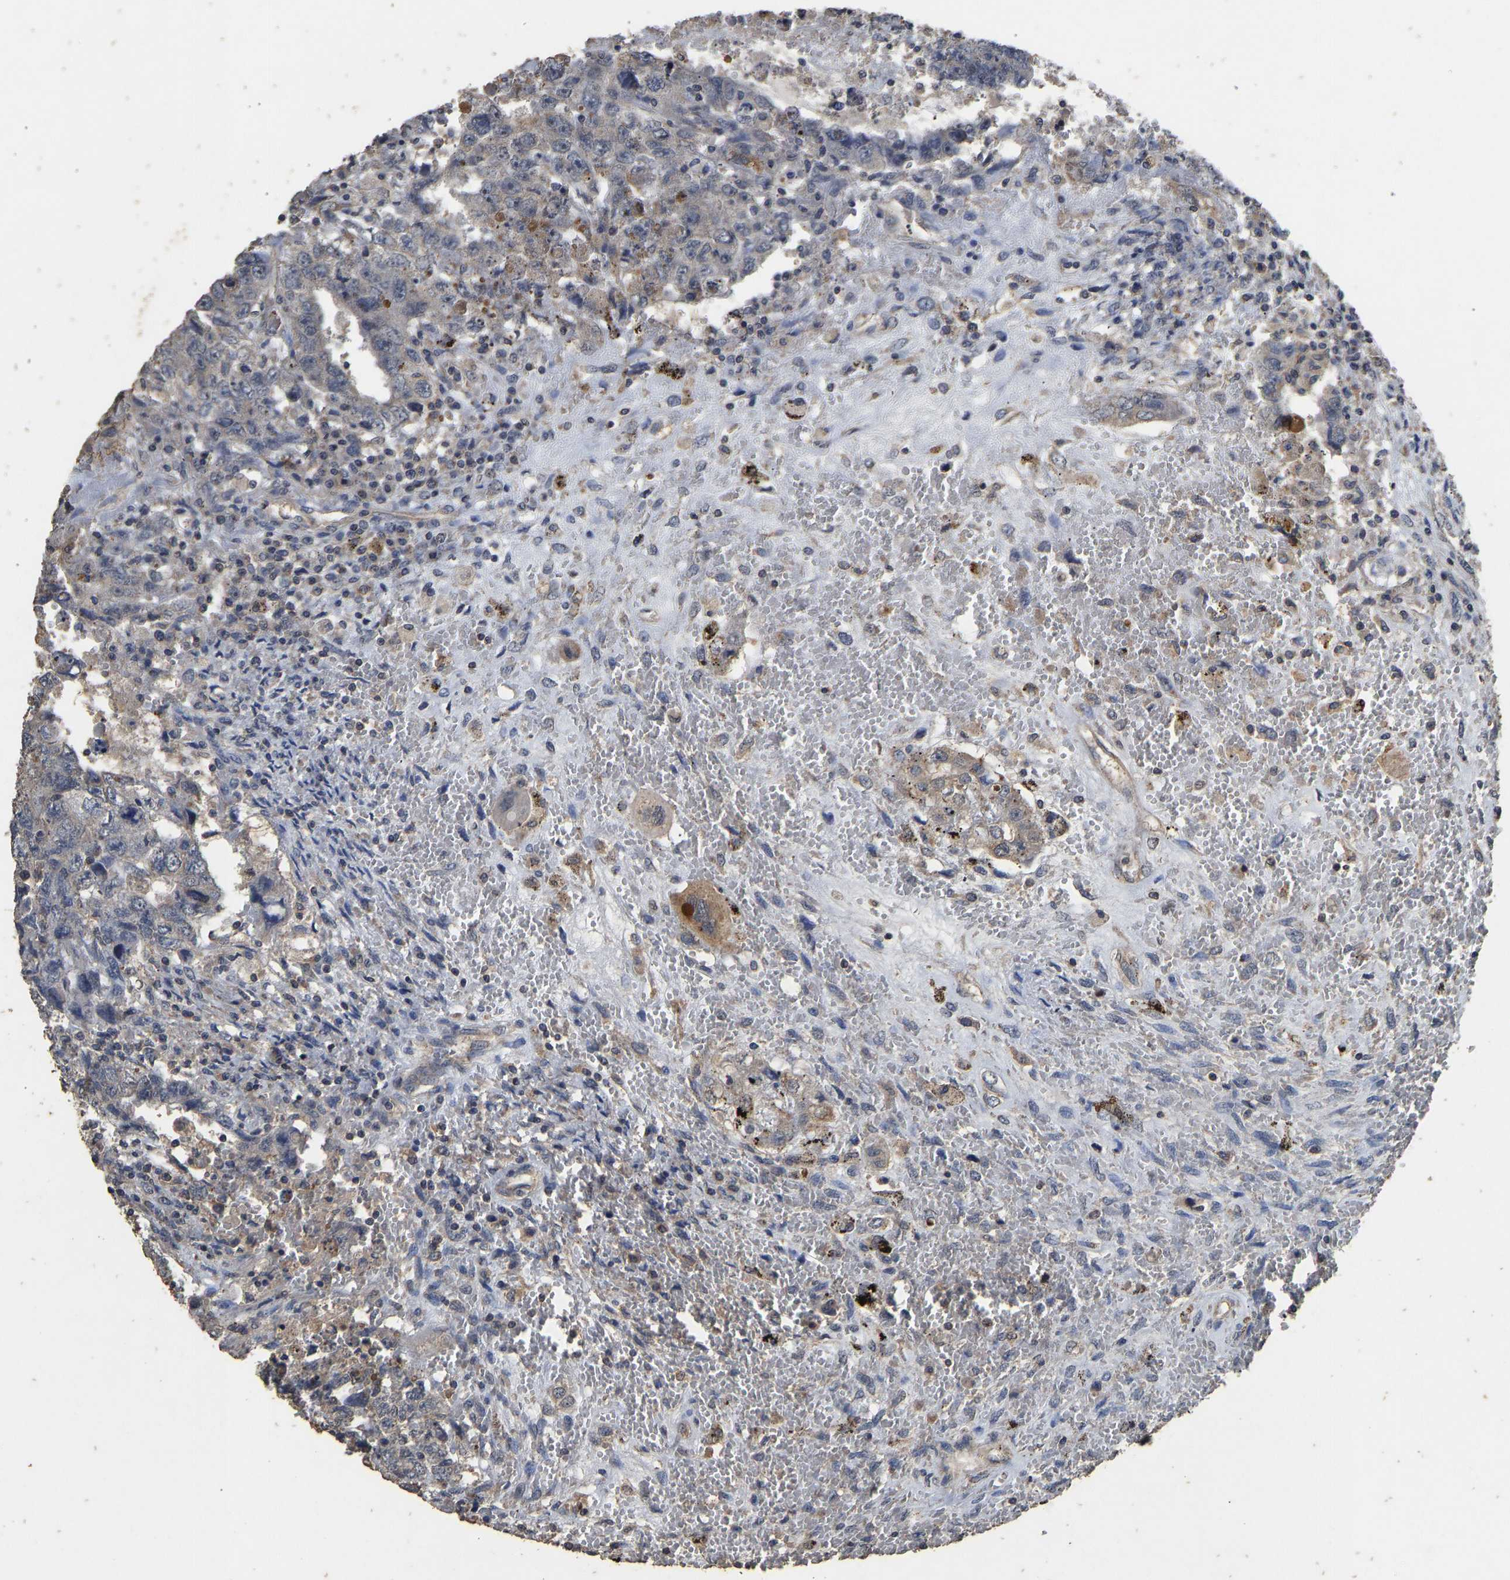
{"staining": {"intensity": "negative", "quantity": "none", "location": "none"}, "tissue": "testis cancer", "cell_type": "Tumor cells", "image_type": "cancer", "snomed": [{"axis": "morphology", "description": "Carcinoma, Embryonal, NOS"}, {"axis": "topography", "description": "Testis"}], "caption": "A photomicrograph of testis embryonal carcinoma stained for a protein reveals no brown staining in tumor cells. Nuclei are stained in blue.", "gene": "CIDEC", "patient": {"sex": "male", "age": 26}}